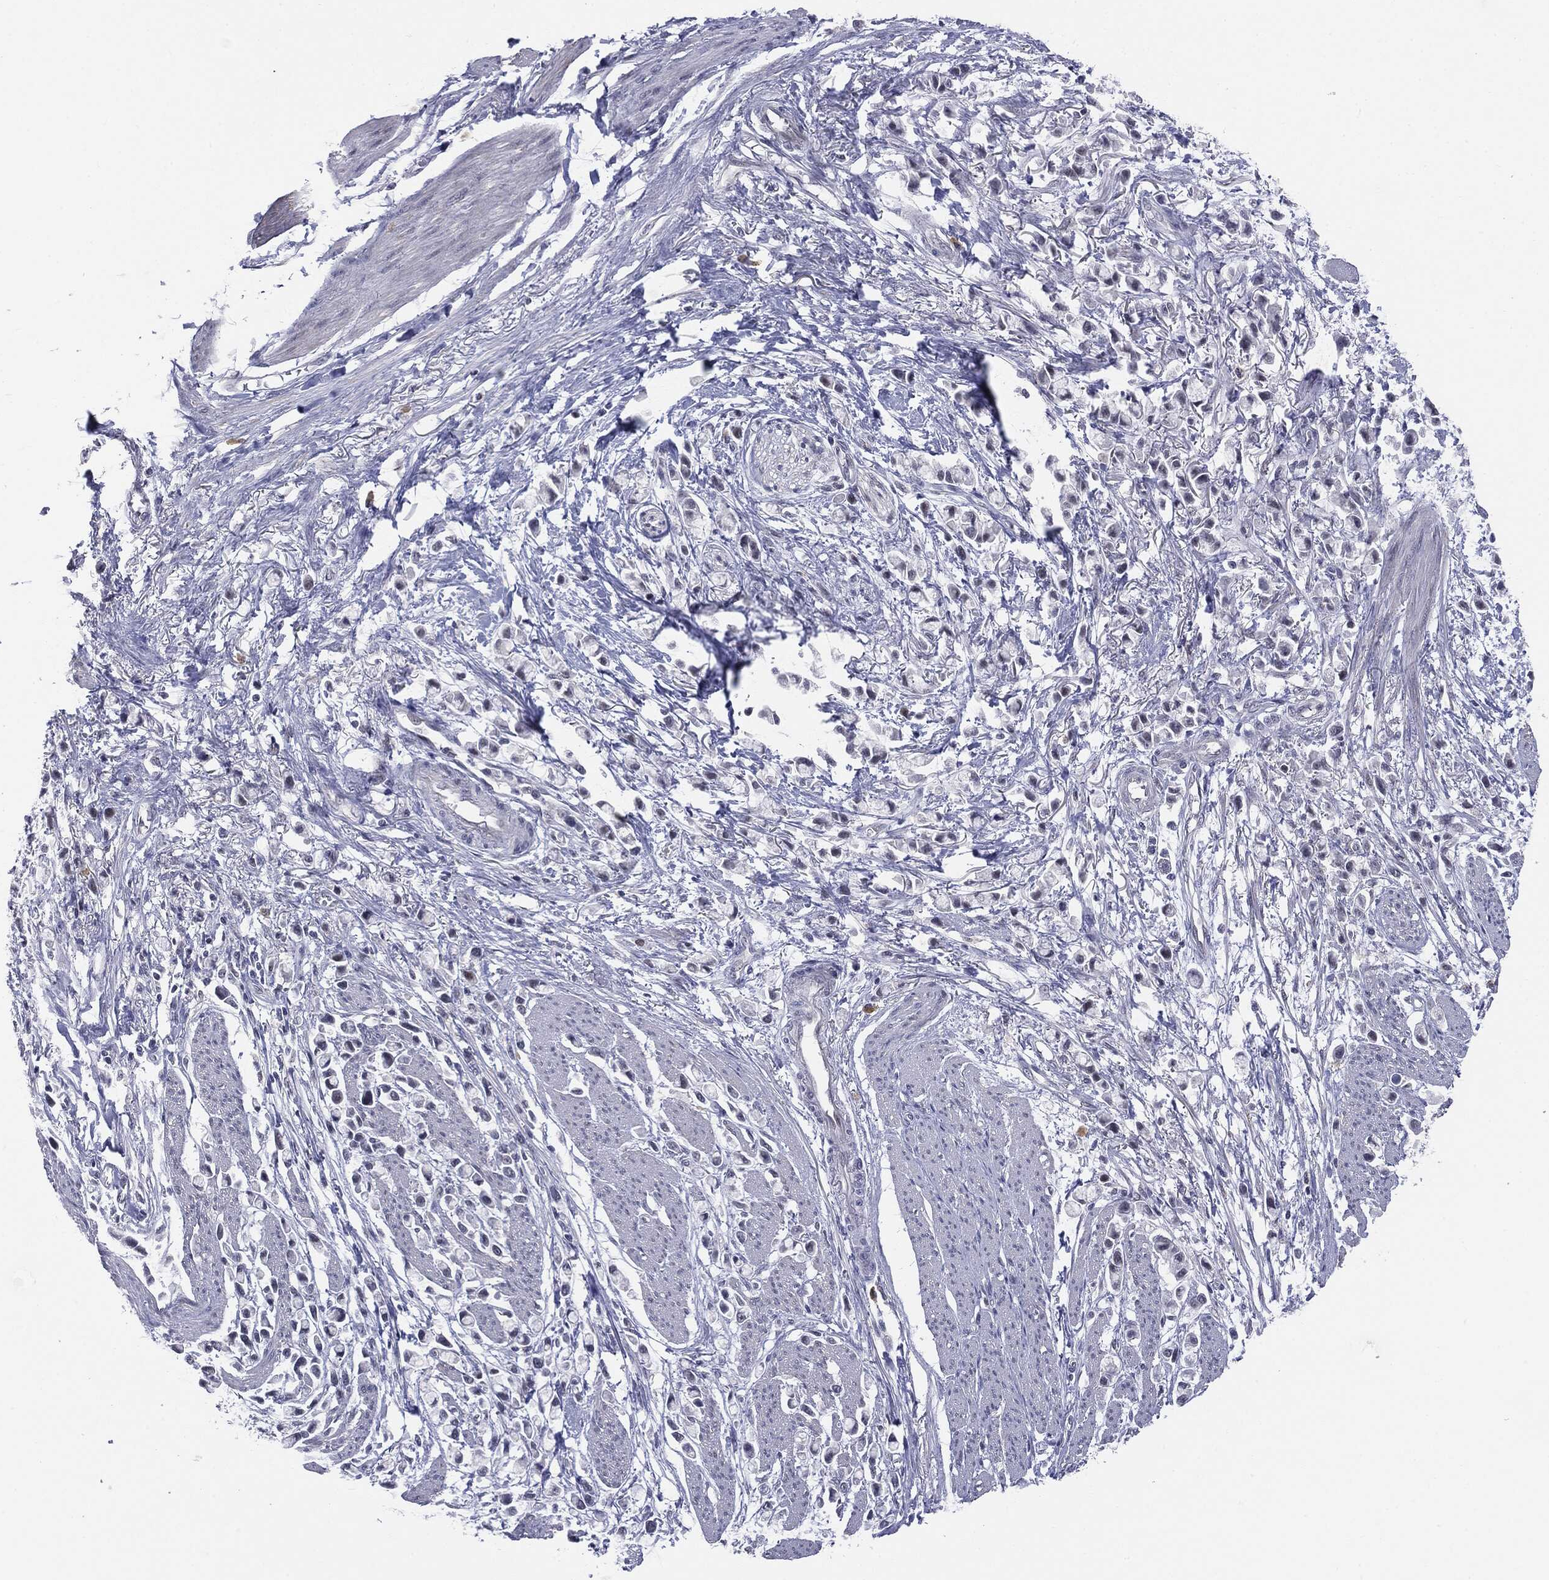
{"staining": {"intensity": "negative", "quantity": "none", "location": "none"}, "tissue": "stomach cancer", "cell_type": "Tumor cells", "image_type": "cancer", "snomed": [{"axis": "morphology", "description": "Adenocarcinoma, NOS"}, {"axis": "topography", "description": "Stomach"}], "caption": "IHC of human stomach cancer exhibits no staining in tumor cells.", "gene": "SLC5A5", "patient": {"sex": "female", "age": 81}}